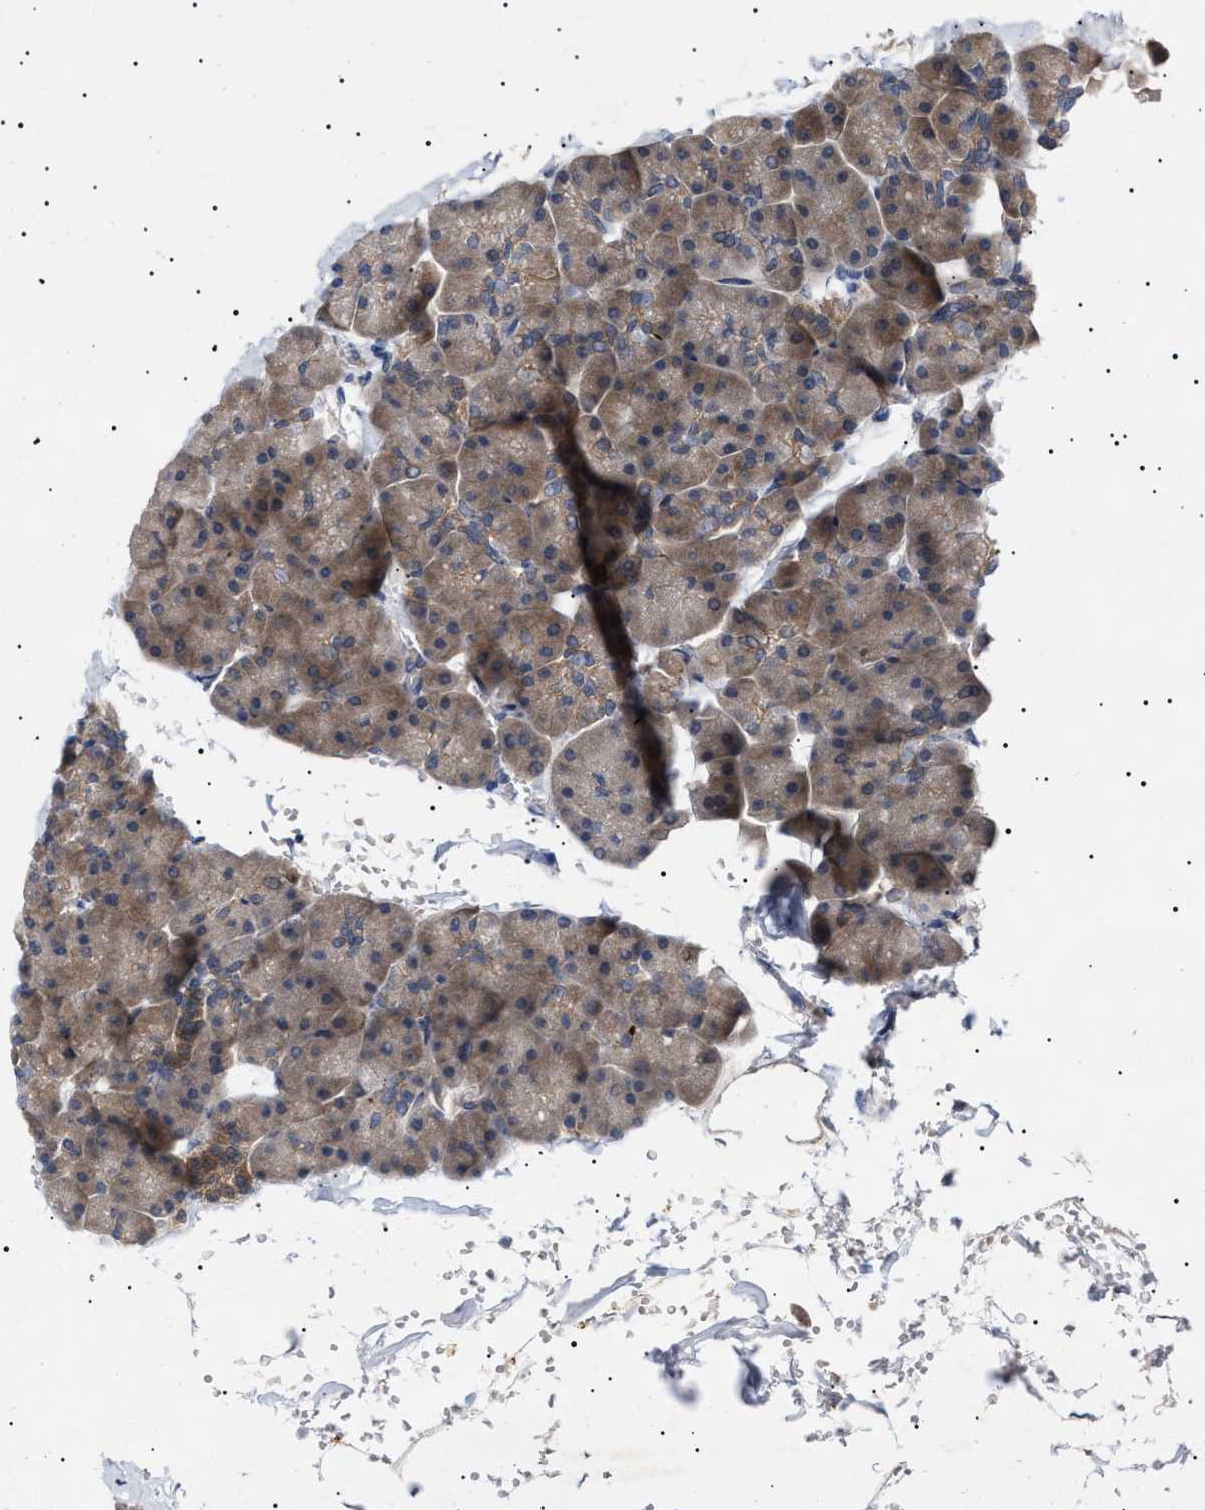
{"staining": {"intensity": "moderate", "quantity": ">75%", "location": "cytoplasmic/membranous"}, "tissue": "pancreas", "cell_type": "Exocrine glandular cells", "image_type": "normal", "snomed": [{"axis": "morphology", "description": "Normal tissue, NOS"}, {"axis": "topography", "description": "Pancreas"}], "caption": "Exocrine glandular cells display moderate cytoplasmic/membranous positivity in approximately >75% of cells in benign pancreas. (DAB = brown stain, brightfield microscopy at high magnification).", "gene": "NPLOC4", "patient": {"sex": "male", "age": 35}}